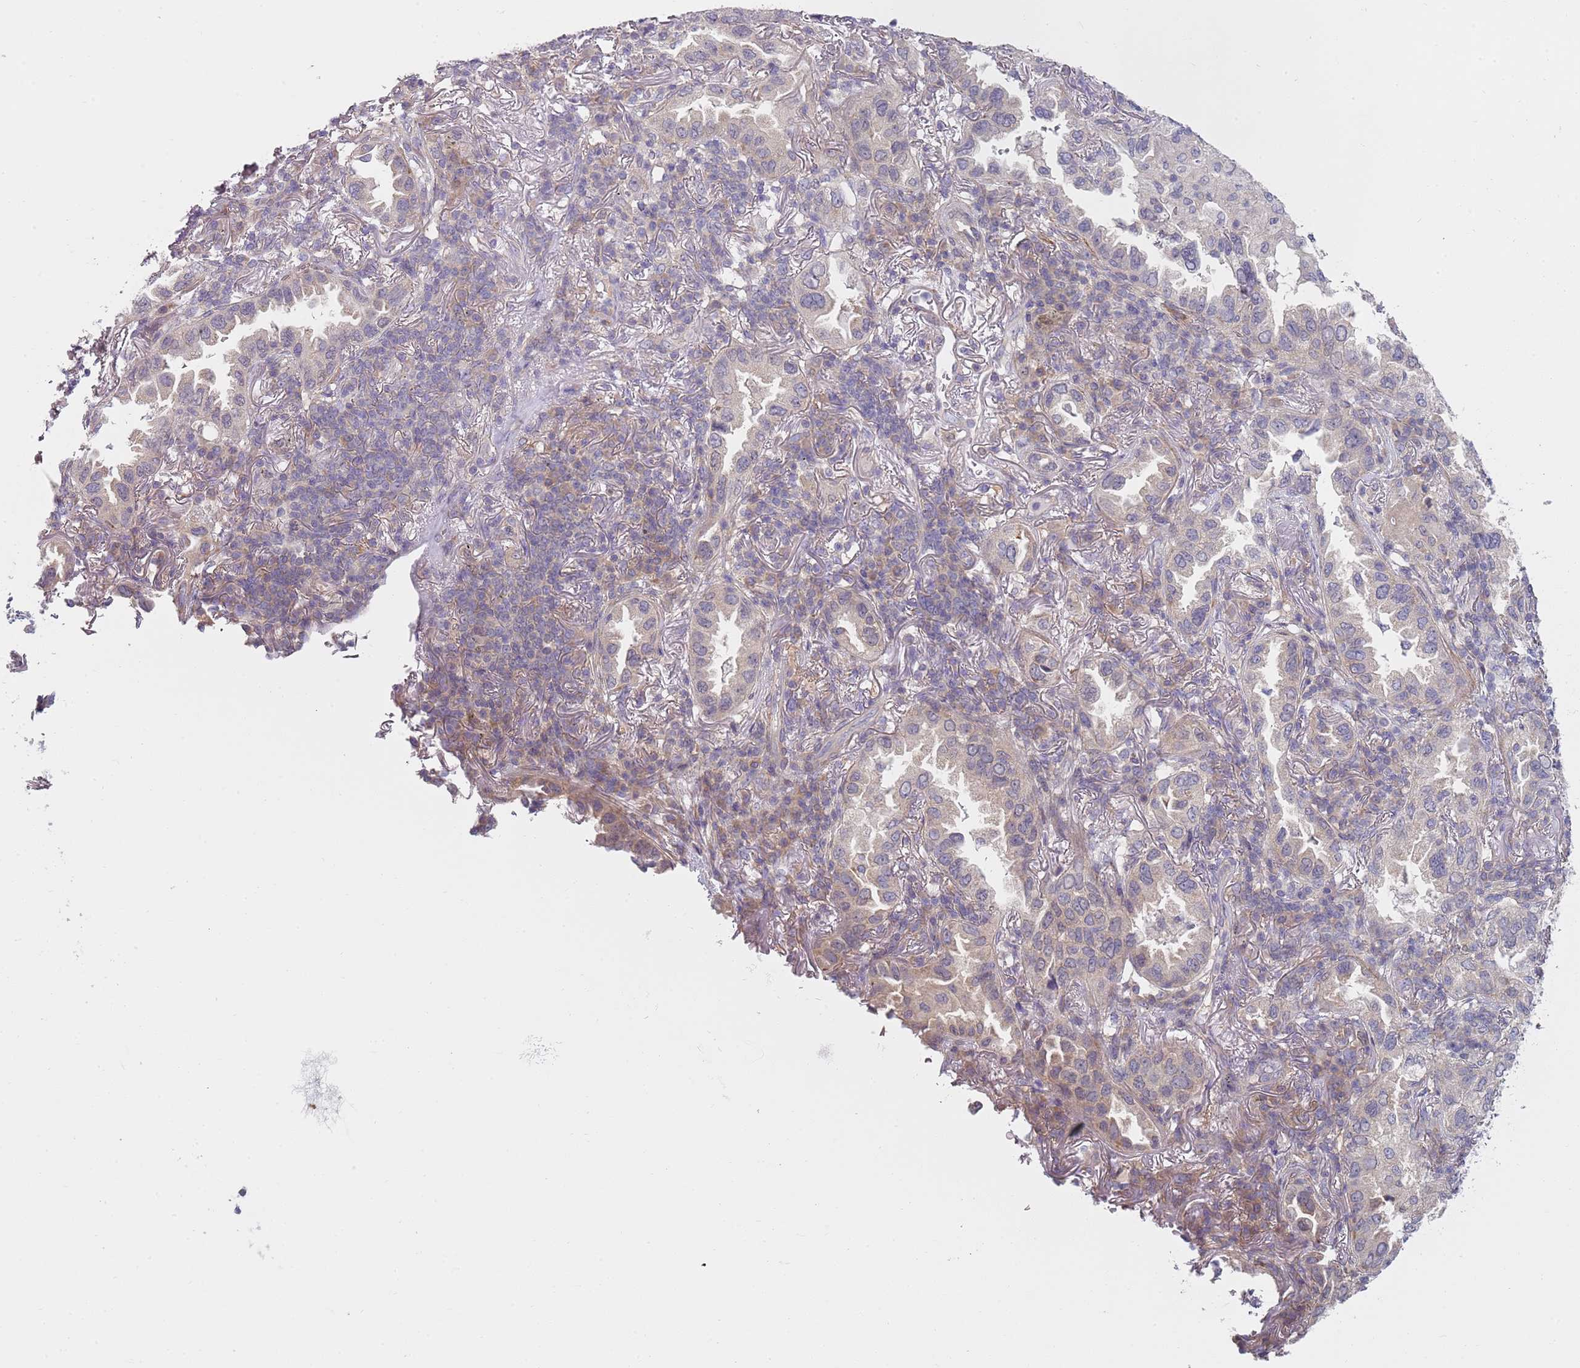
{"staining": {"intensity": "weak", "quantity": "<25%", "location": "cytoplasmic/membranous"}, "tissue": "lung cancer", "cell_type": "Tumor cells", "image_type": "cancer", "snomed": [{"axis": "morphology", "description": "Adenocarcinoma, NOS"}, {"axis": "topography", "description": "Lung"}], "caption": "Immunohistochemistry (IHC) photomicrograph of lung adenocarcinoma stained for a protein (brown), which reveals no positivity in tumor cells.", "gene": "SLC26A6", "patient": {"sex": "female", "age": 69}}